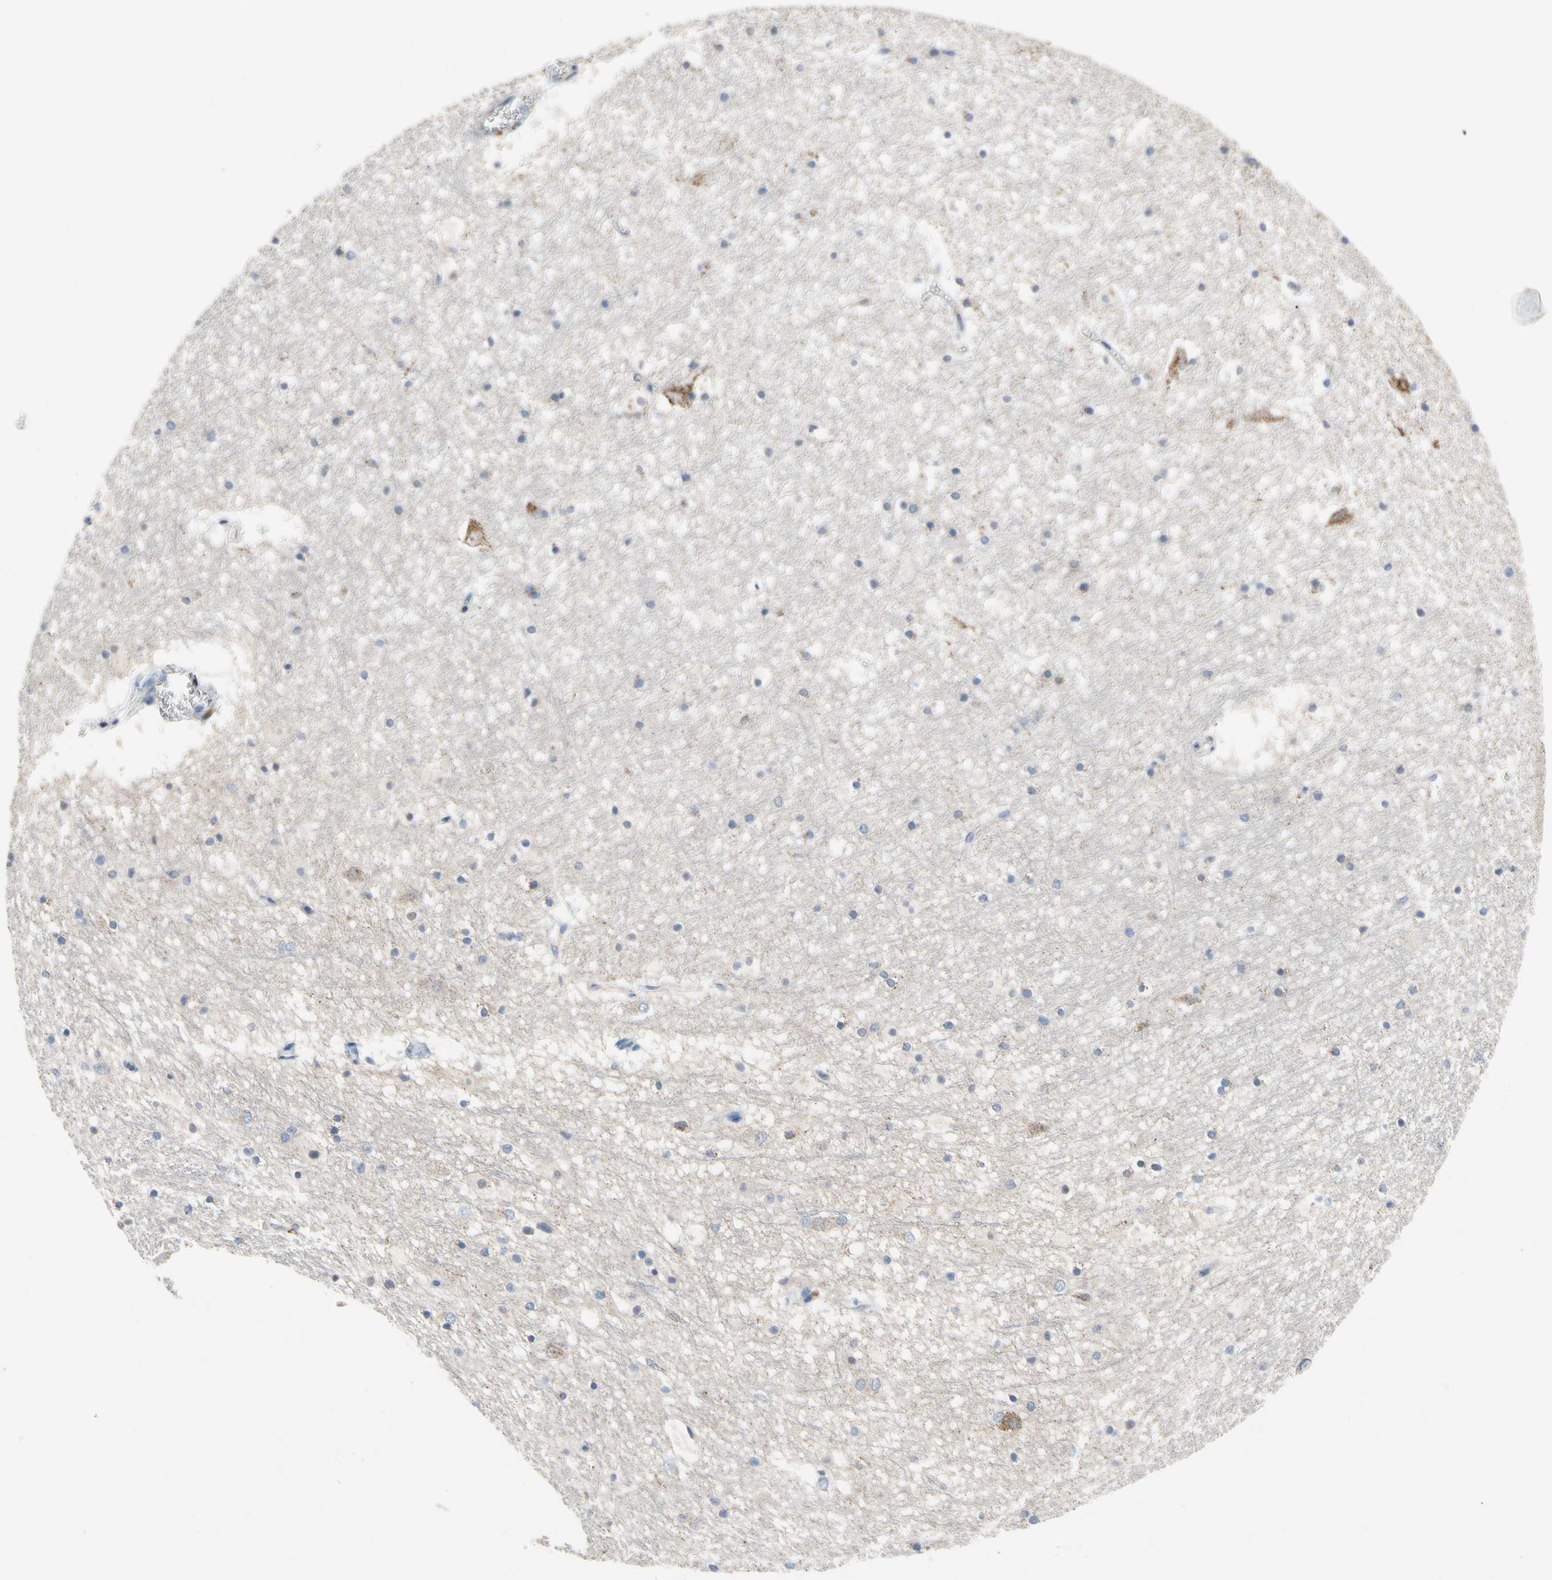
{"staining": {"intensity": "weak", "quantity": "25%-75%", "location": "cytoplasmic/membranous"}, "tissue": "hippocampus", "cell_type": "Glial cells", "image_type": "normal", "snomed": [{"axis": "morphology", "description": "Normal tissue, NOS"}, {"axis": "topography", "description": "Hippocampus"}], "caption": "Protein staining of benign hippocampus shows weak cytoplasmic/membranous expression in approximately 25%-75% of glial cells.", "gene": "KLHDC8B", "patient": {"sex": "male", "age": 45}}